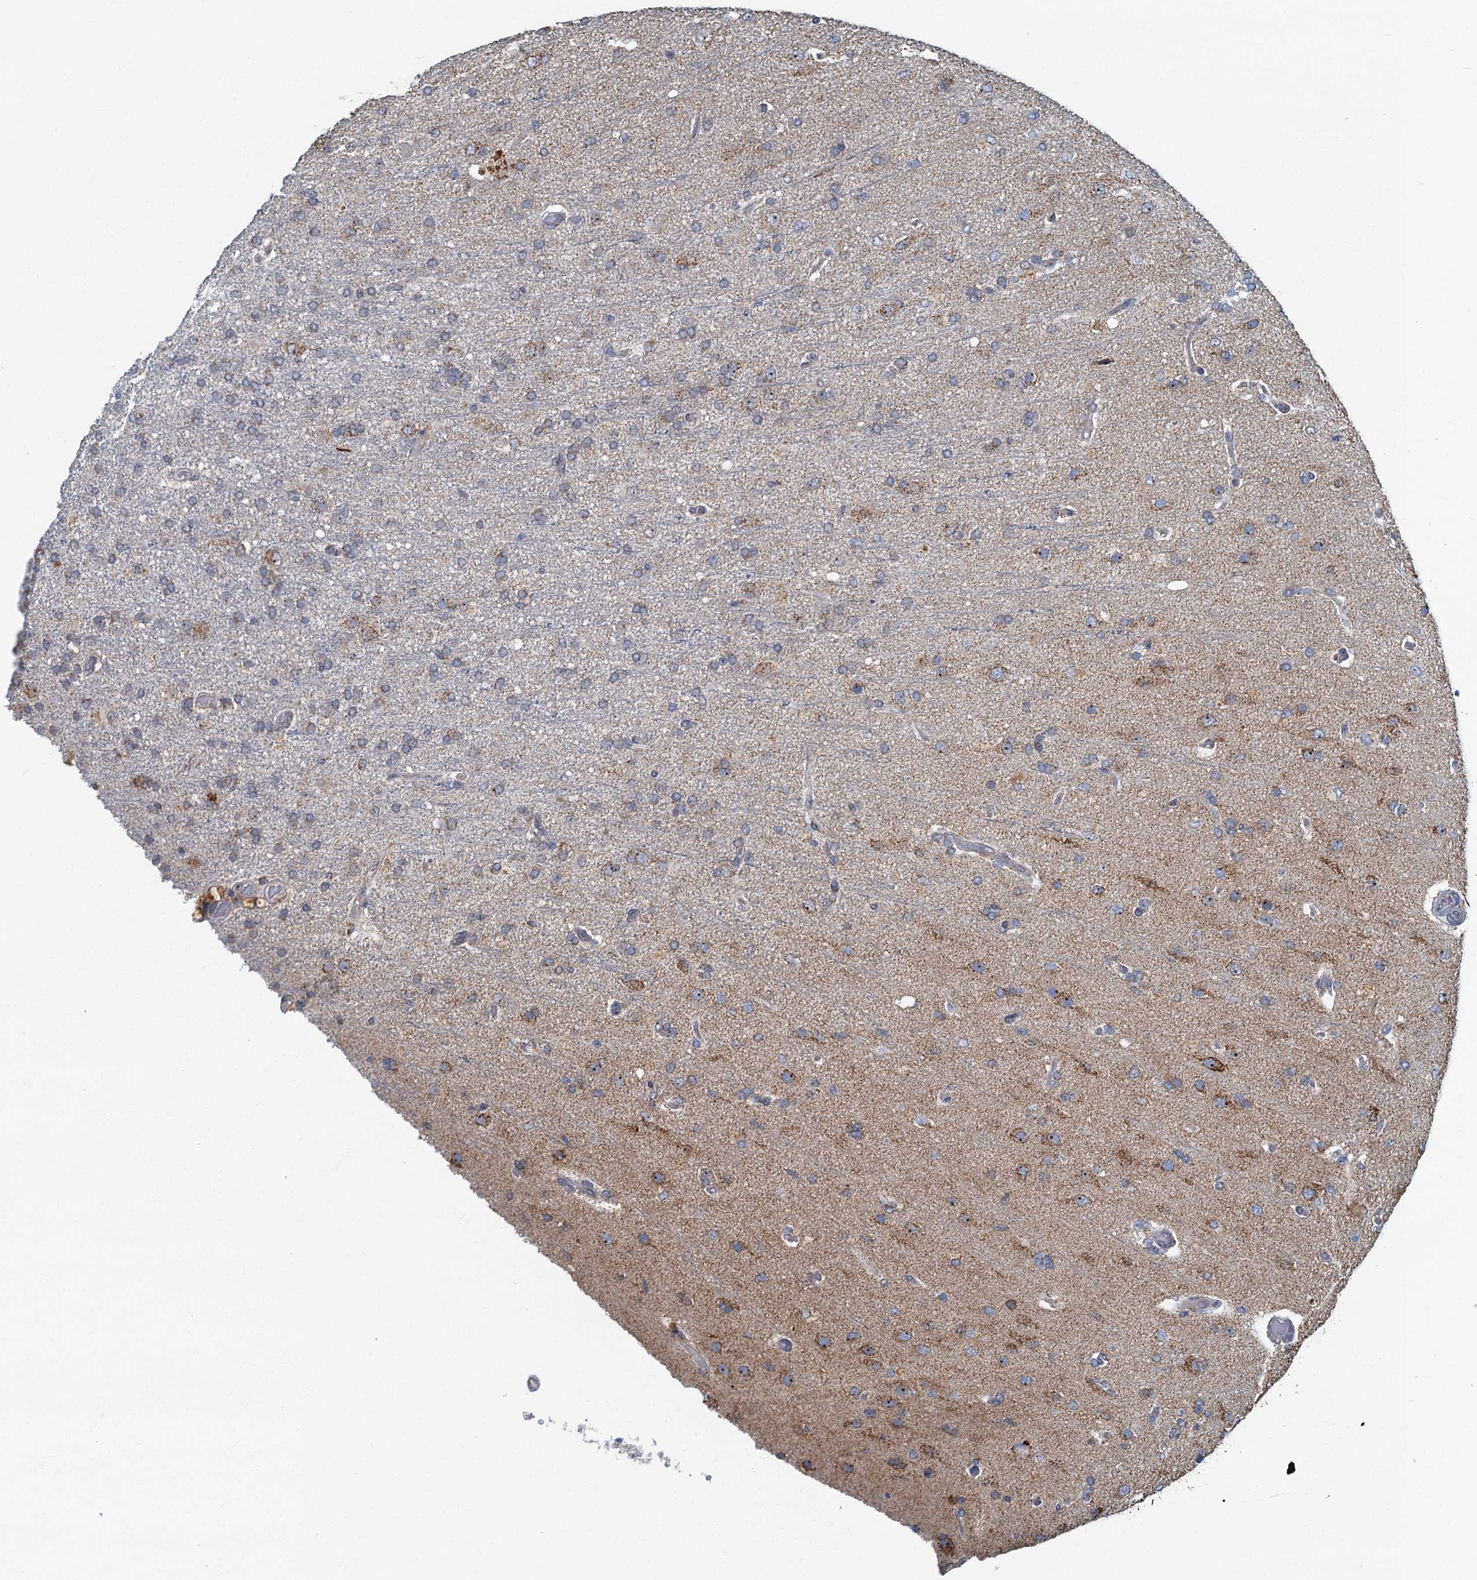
{"staining": {"intensity": "weak", "quantity": "25%-75%", "location": "cytoplasmic/membranous"}, "tissue": "glioma", "cell_type": "Tumor cells", "image_type": "cancer", "snomed": [{"axis": "morphology", "description": "Glioma, malignant, High grade"}, {"axis": "topography", "description": "Brain"}], "caption": "High-power microscopy captured an immunohistochemistry photomicrograph of malignant high-grade glioma, revealing weak cytoplasmic/membranous staining in approximately 25%-75% of tumor cells.", "gene": "RAD9B", "patient": {"sex": "female", "age": 74}}